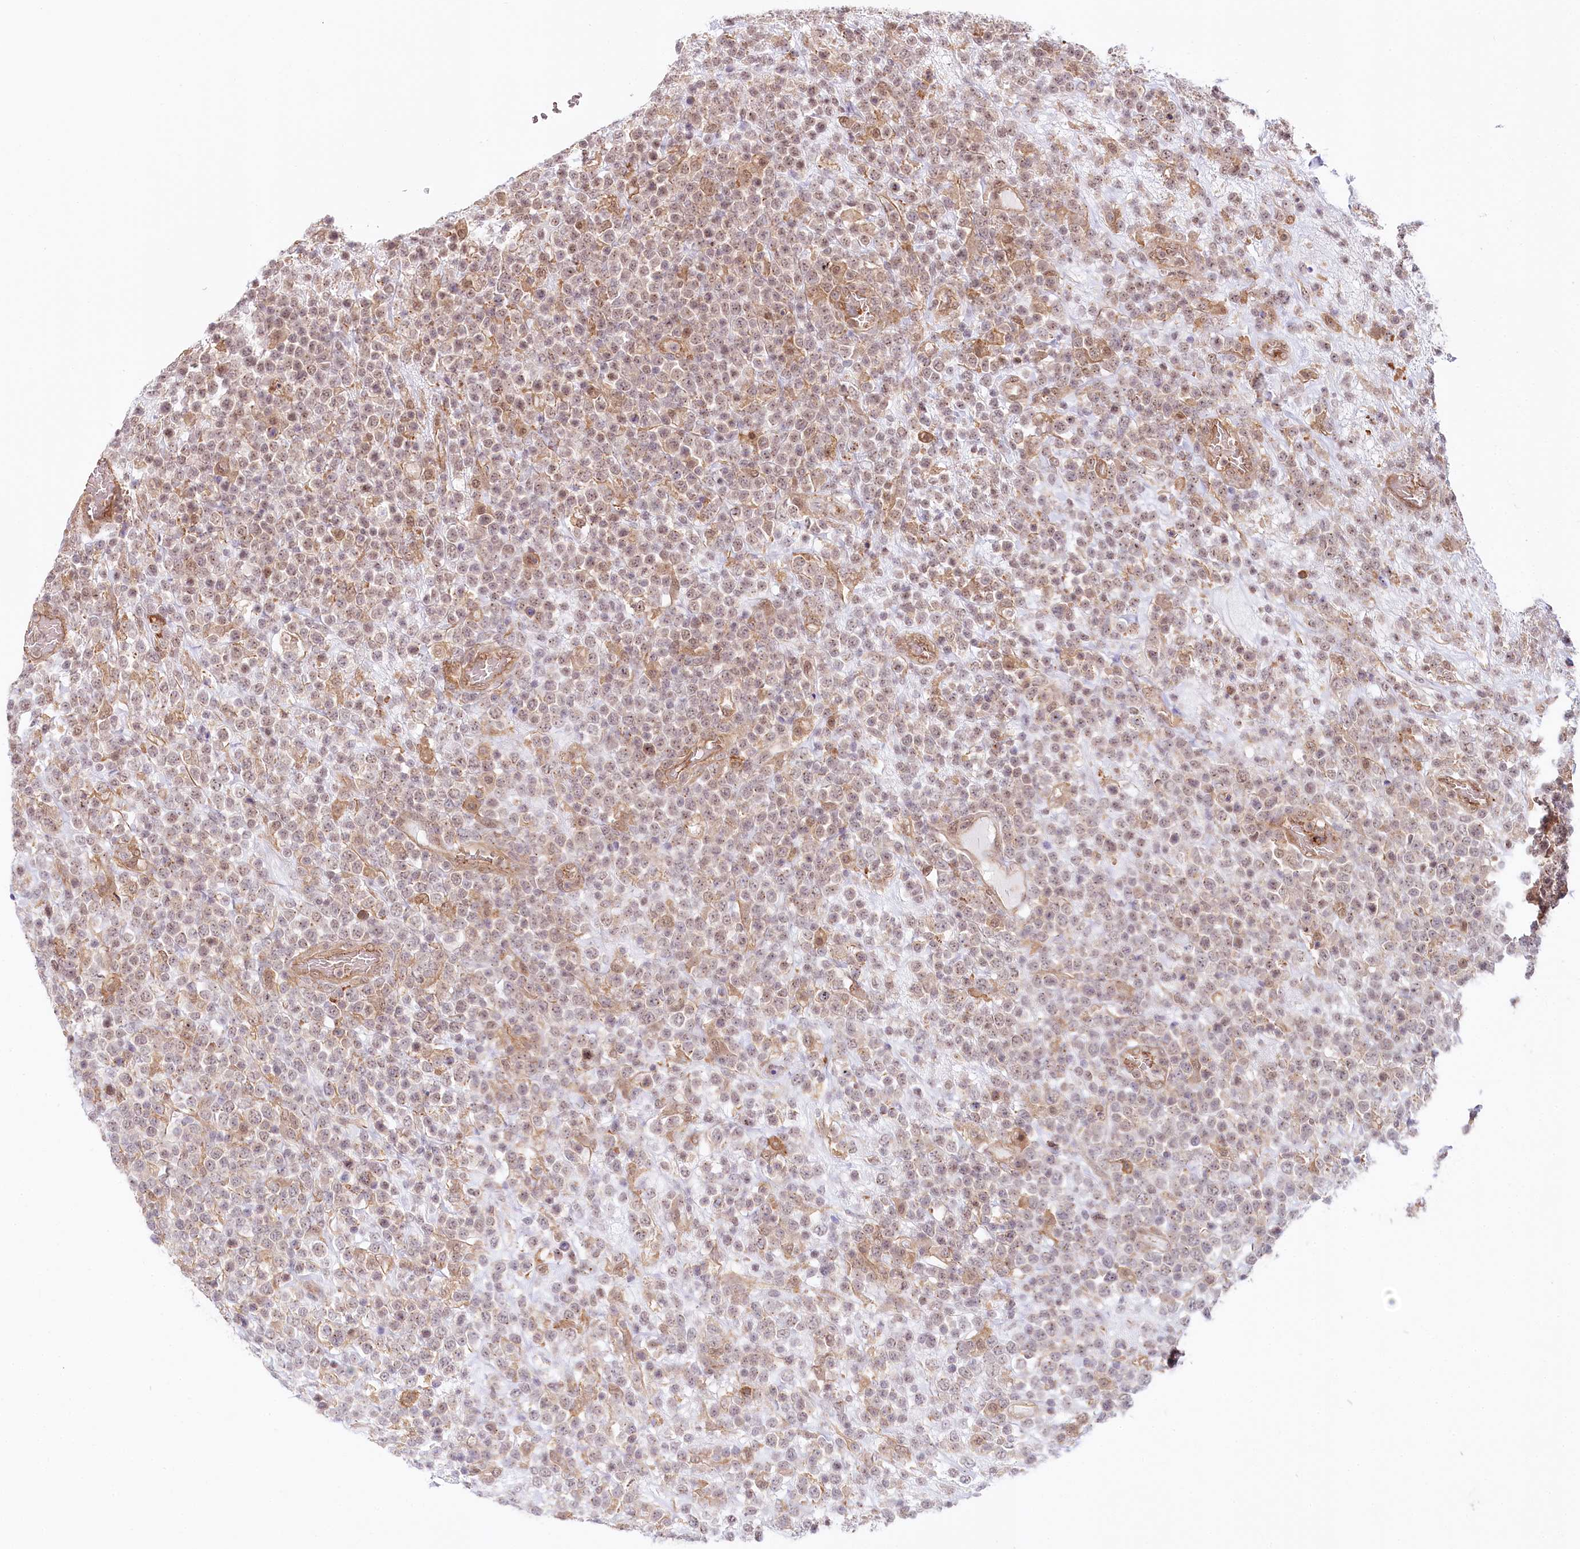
{"staining": {"intensity": "weak", "quantity": "25%-75%", "location": "nuclear"}, "tissue": "lymphoma", "cell_type": "Tumor cells", "image_type": "cancer", "snomed": [{"axis": "morphology", "description": "Malignant lymphoma, non-Hodgkin's type, High grade"}, {"axis": "topography", "description": "Colon"}], "caption": "Immunohistochemical staining of human malignant lymphoma, non-Hodgkin's type (high-grade) reveals weak nuclear protein positivity in approximately 25%-75% of tumor cells. (IHC, brightfield microscopy, high magnification).", "gene": "TUBGCP2", "patient": {"sex": "female", "age": 53}}